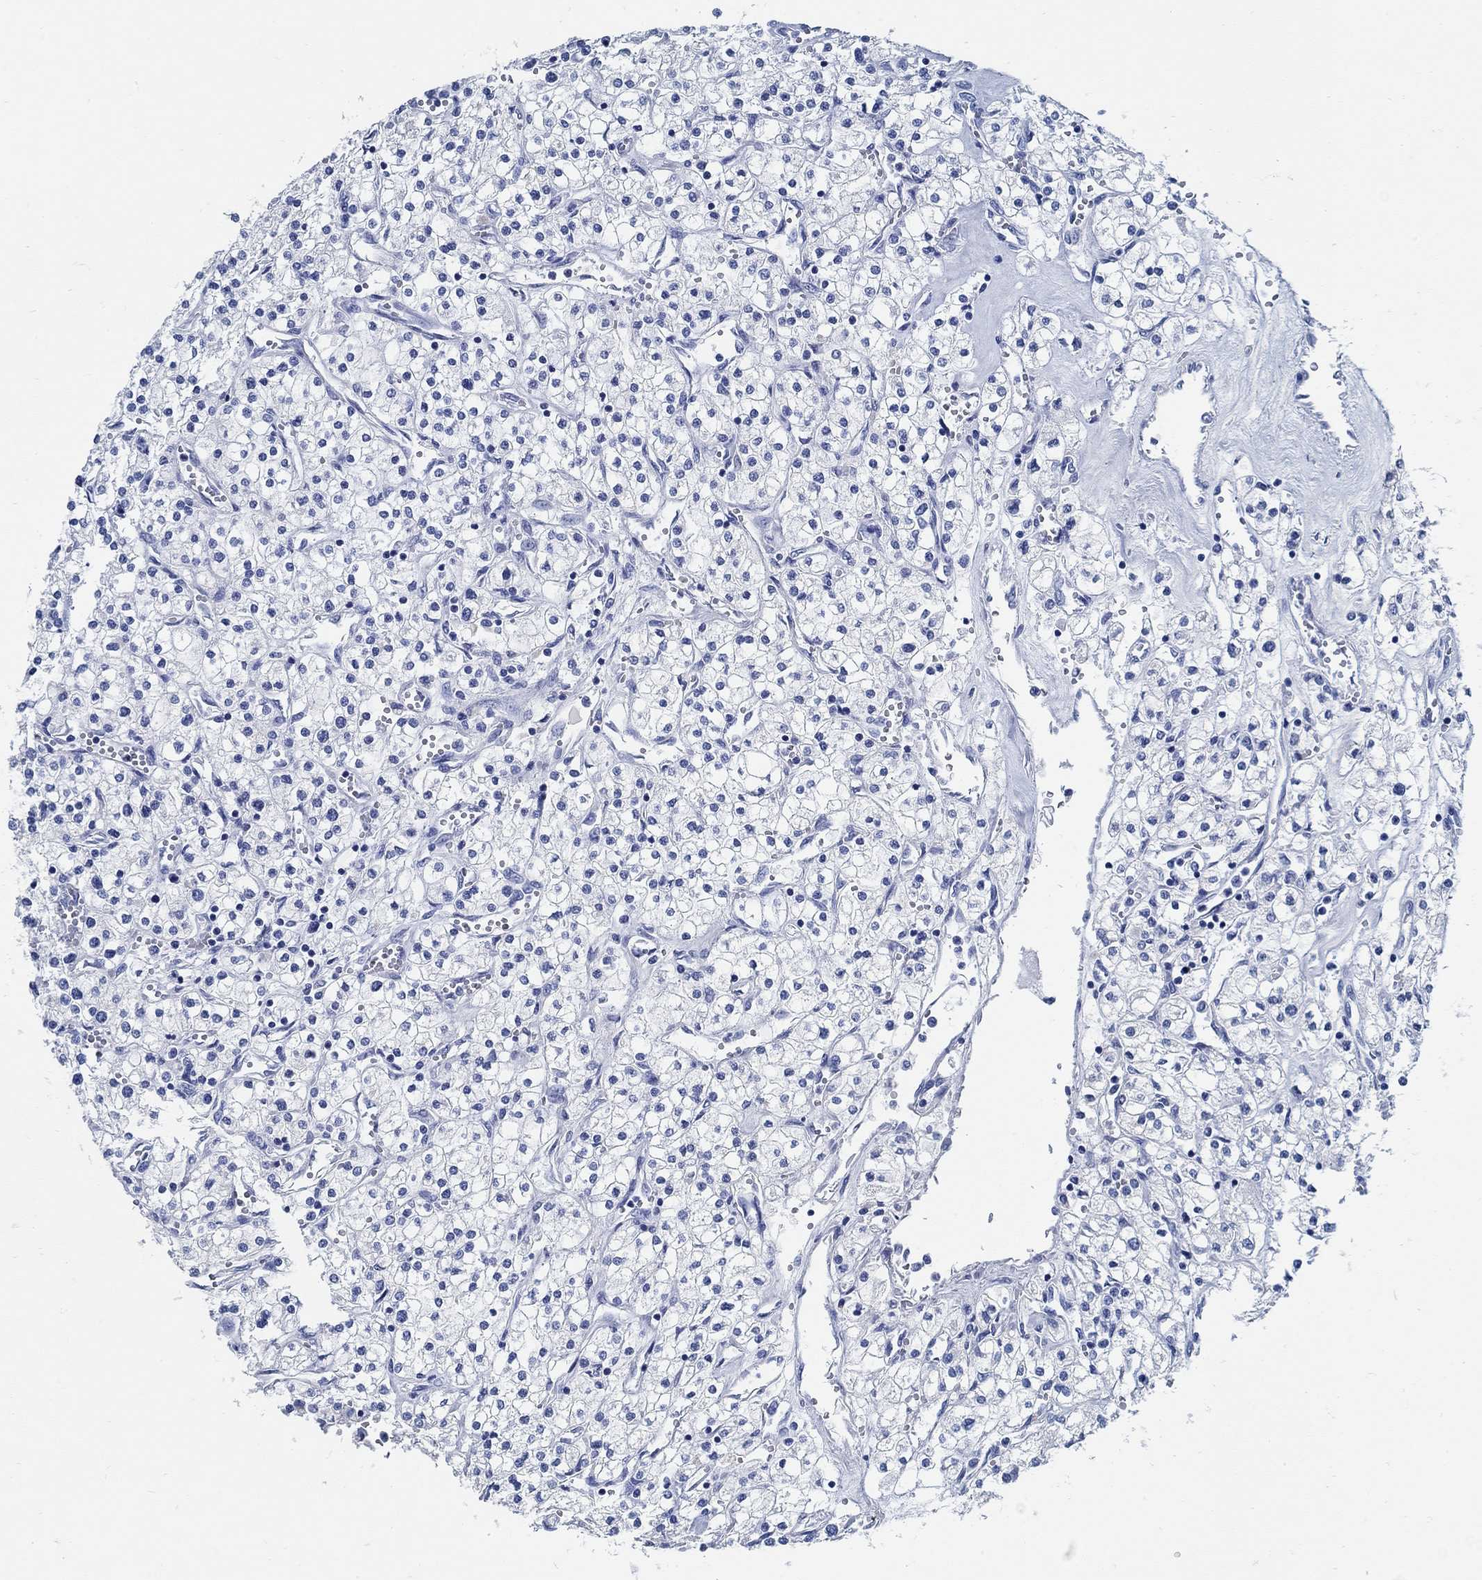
{"staining": {"intensity": "negative", "quantity": "none", "location": "none"}, "tissue": "renal cancer", "cell_type": "Tumor cells", "image_type": "cancer", "snomed": [{"axis": "morphology", "description": "Adenocarcinoma, NOS"}, {"axis": "topography", "description": "Kidney"}], "caption": "A high-resolution image shows immunohistochemistry staining of renal cancer (adenocarcinoma), which reveals no significant positivity in tumor cells.", "gene": "SLC45A1", "patient": {"sex": "male", "age": 80}}